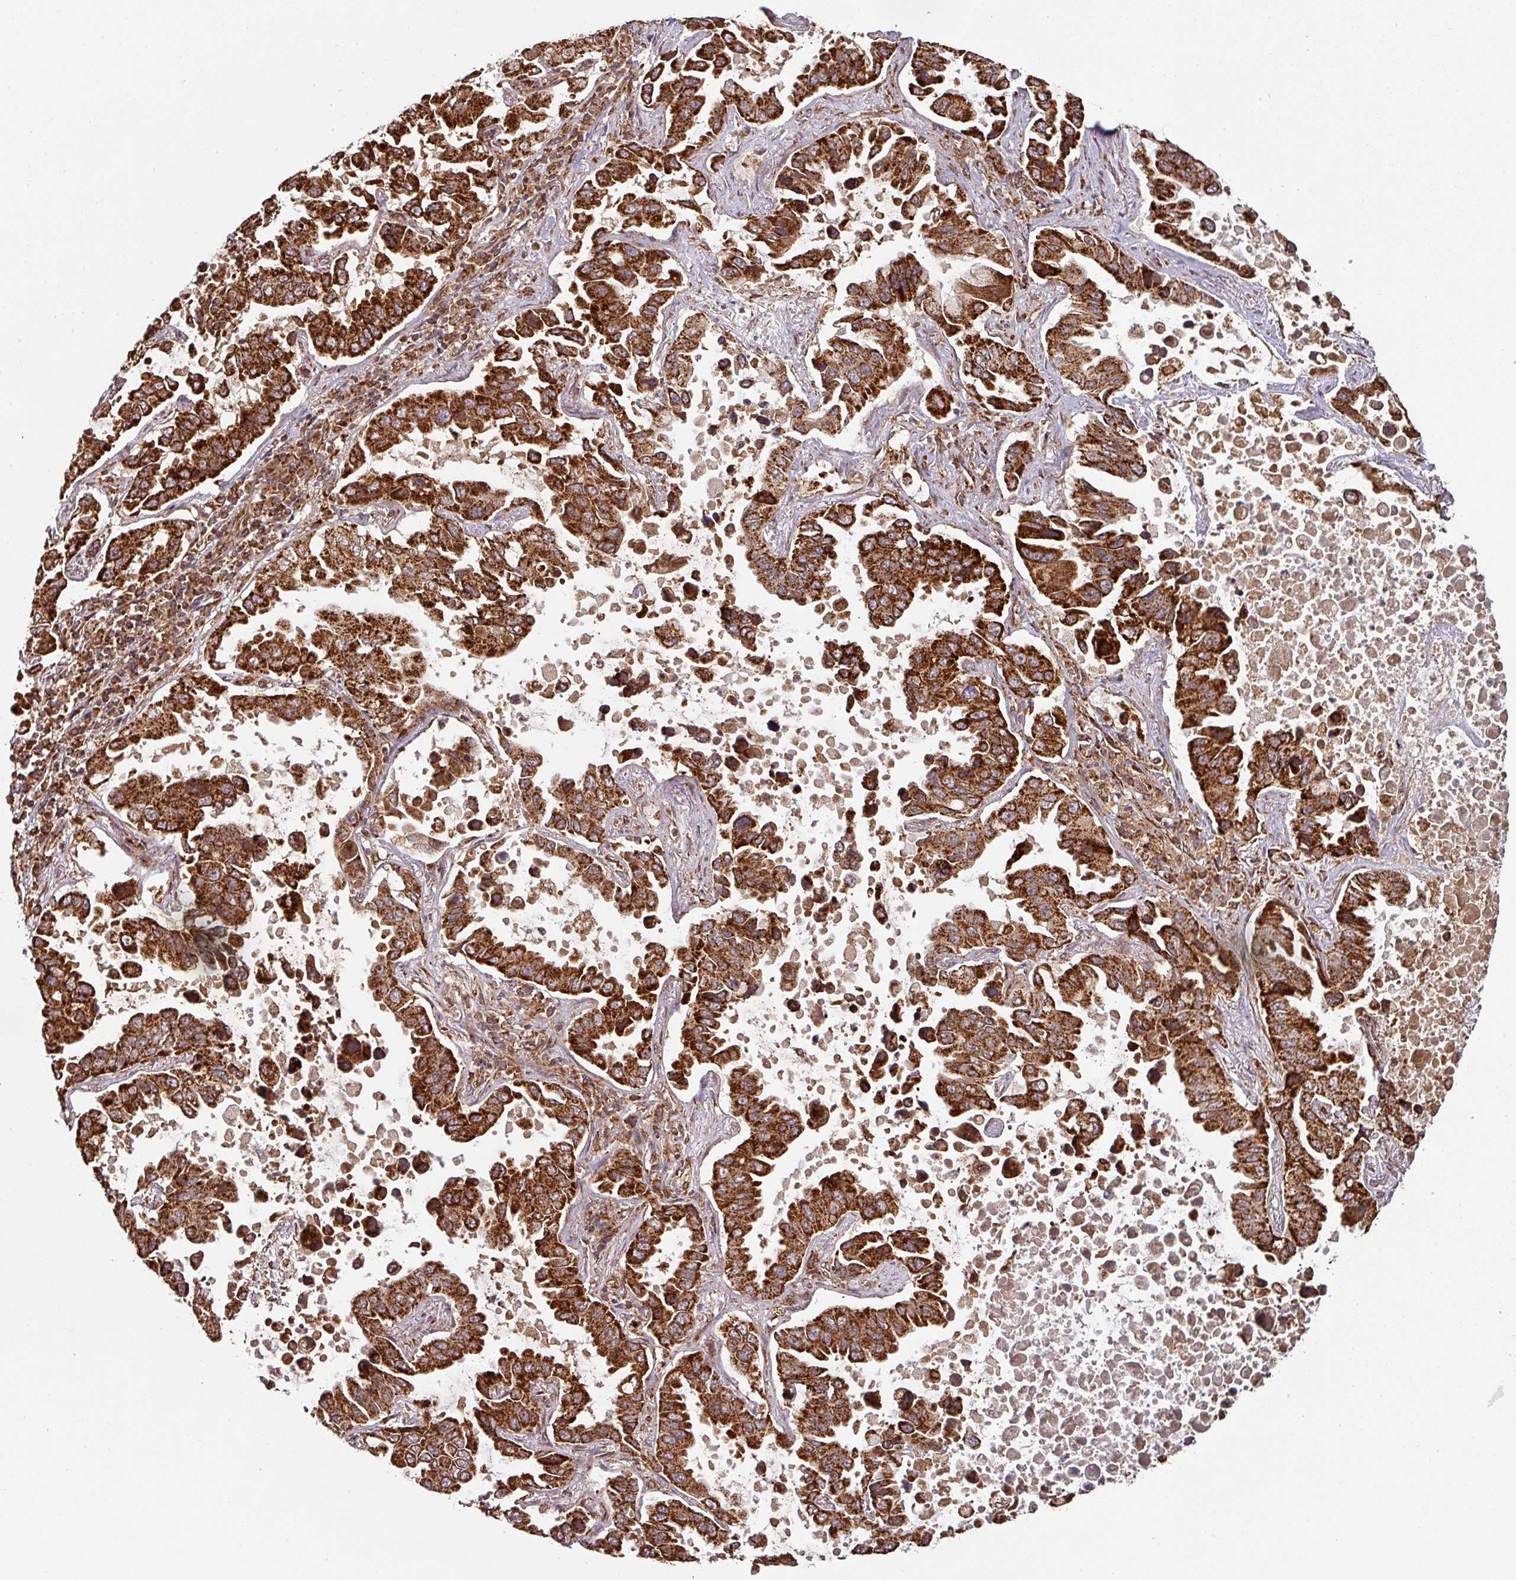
{"staining": {"intensity": "strong", "quantity": ">75%", "location": "cytoplasmic/membranous"}, "tissue": "lung cancer", "cell_type": "Tumor cells", "image_type": "cancer", "snomed": [{"axis": "morphology", "description": "Adenocarcinoma, NOS"}, {"axis": "topography", "description": "Lung"}], "caption": "The immunohistochemical stain labels strong cytoplasmic/membranous staining in tumor cells of adenocarcinoma (lung) tissue.", "gene": "TRAP1", "patient": {"sex": "male", "age": 64}}